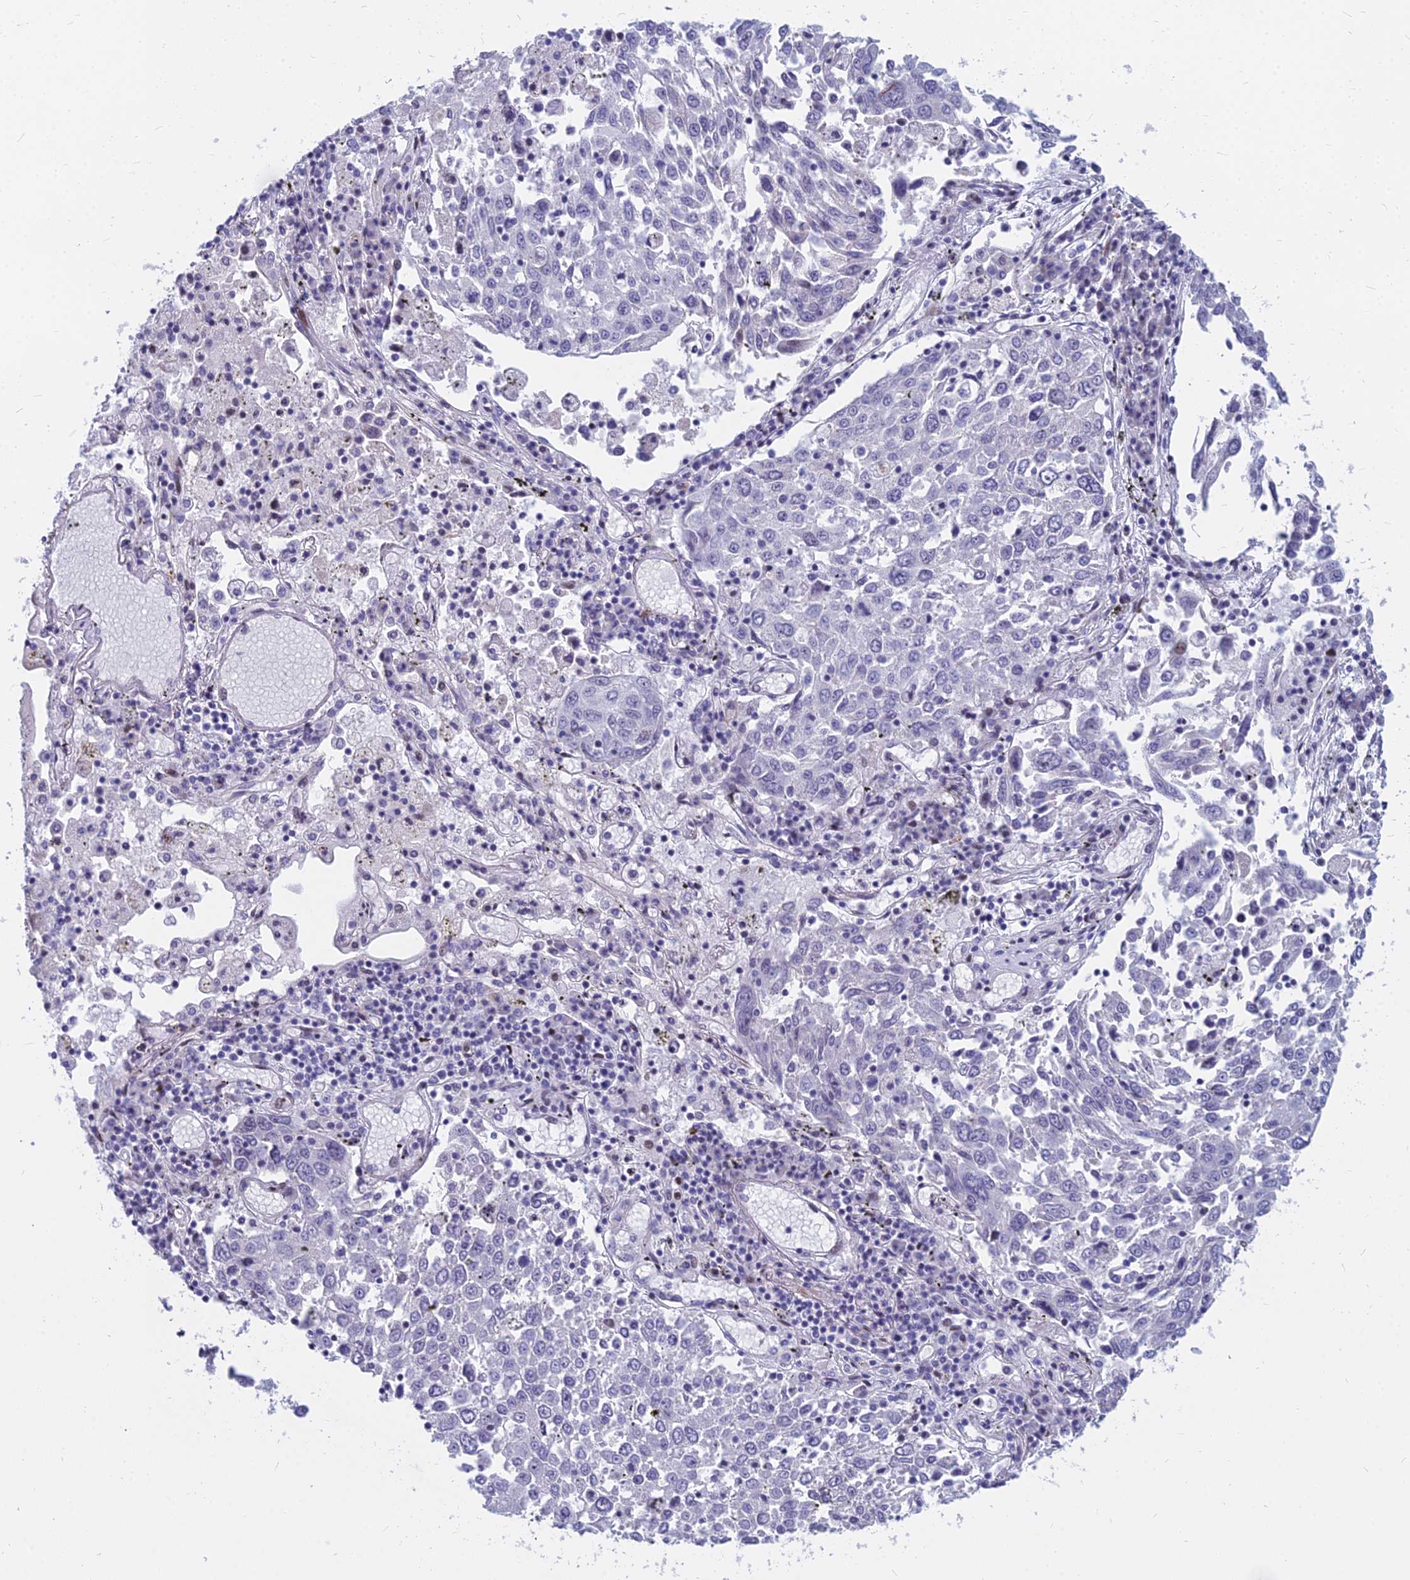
{"staining": {"intensity": "negative", "quantity": "none", "location": "none"}, "tissue": "lung cancer", "cell_type": "Tumor cells", "image_type": "cancer", "snomed": [{"axis": "morphology", "description": "Squamous cell carcinoma, NOS"}, {"axis": "topography", "description": "Lung"}], "caption": "Immunohistochemical staining of human lung cancer (squamous cell carcinoma) exhibits no significant staining in tumor cells.", "gene": "MYBPC2", "patient": {"sex": "male", "age": 65}}